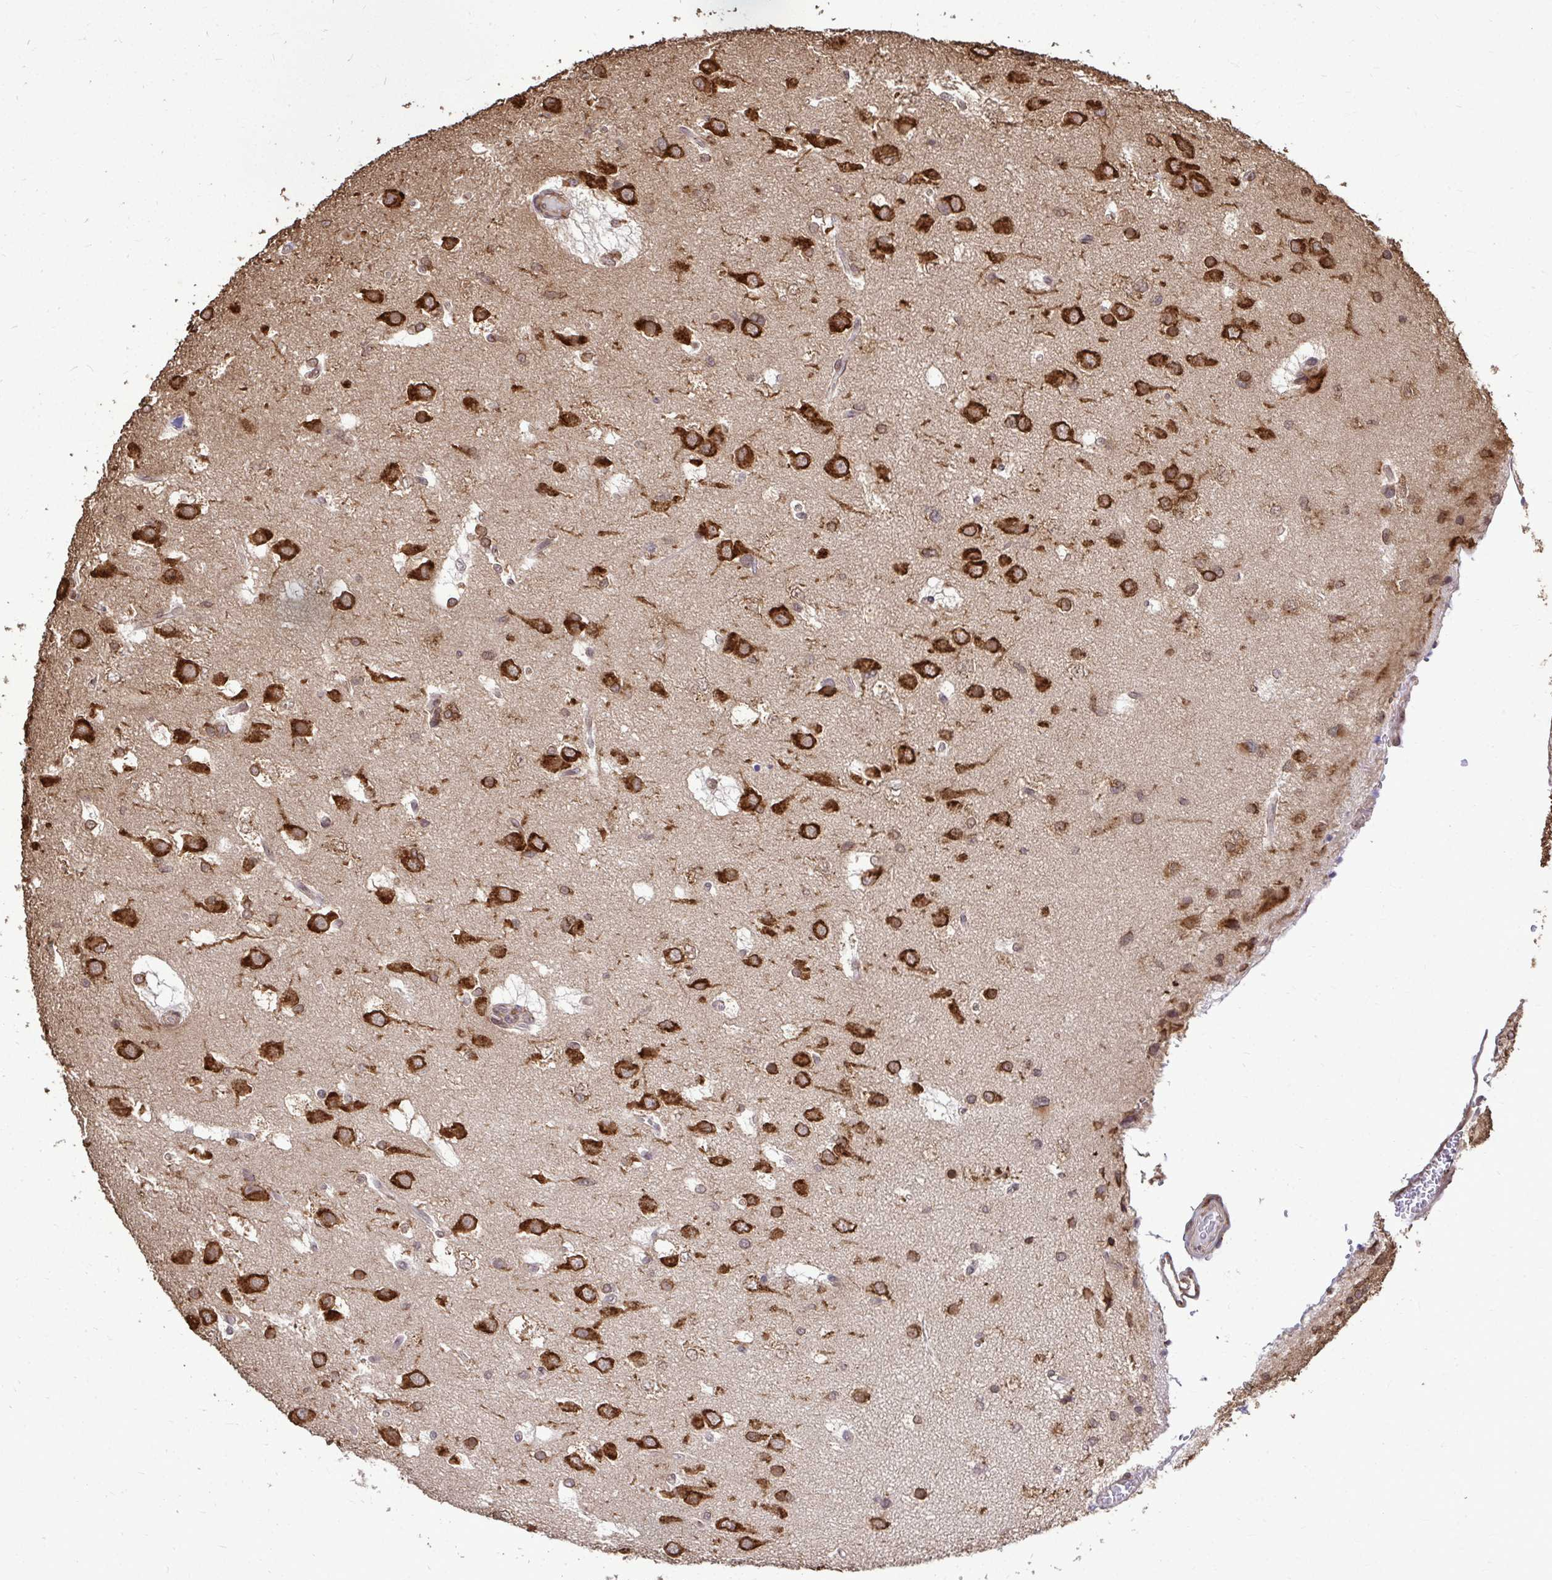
{"staining": {"intensity": "moderate", "quantity": ">75%", "location": "cytoplasmic/membranous"}, "tissue": "glioma", "cell_type": "Tumor cells", "image_type": "cancer", "snomed": [{"axis": "morphology", "description": "Glioma, malignant, High grade"}, {"axis": "topography", "description": "Brain"}], "caption": "Immunohistochemistry (IHC) histopathology image of neoplastic tissue: human malignant glioma (high-grade) stained using immunohistochemistry exhibits medium levels of moderate protein expression localized specifically in the cytoplasmic/membranous of tumor cells, appearing as a cytoplasmic/membranous brown color.", "gene": "FMR1", "patient": {"sex": "male", "age": 53}}